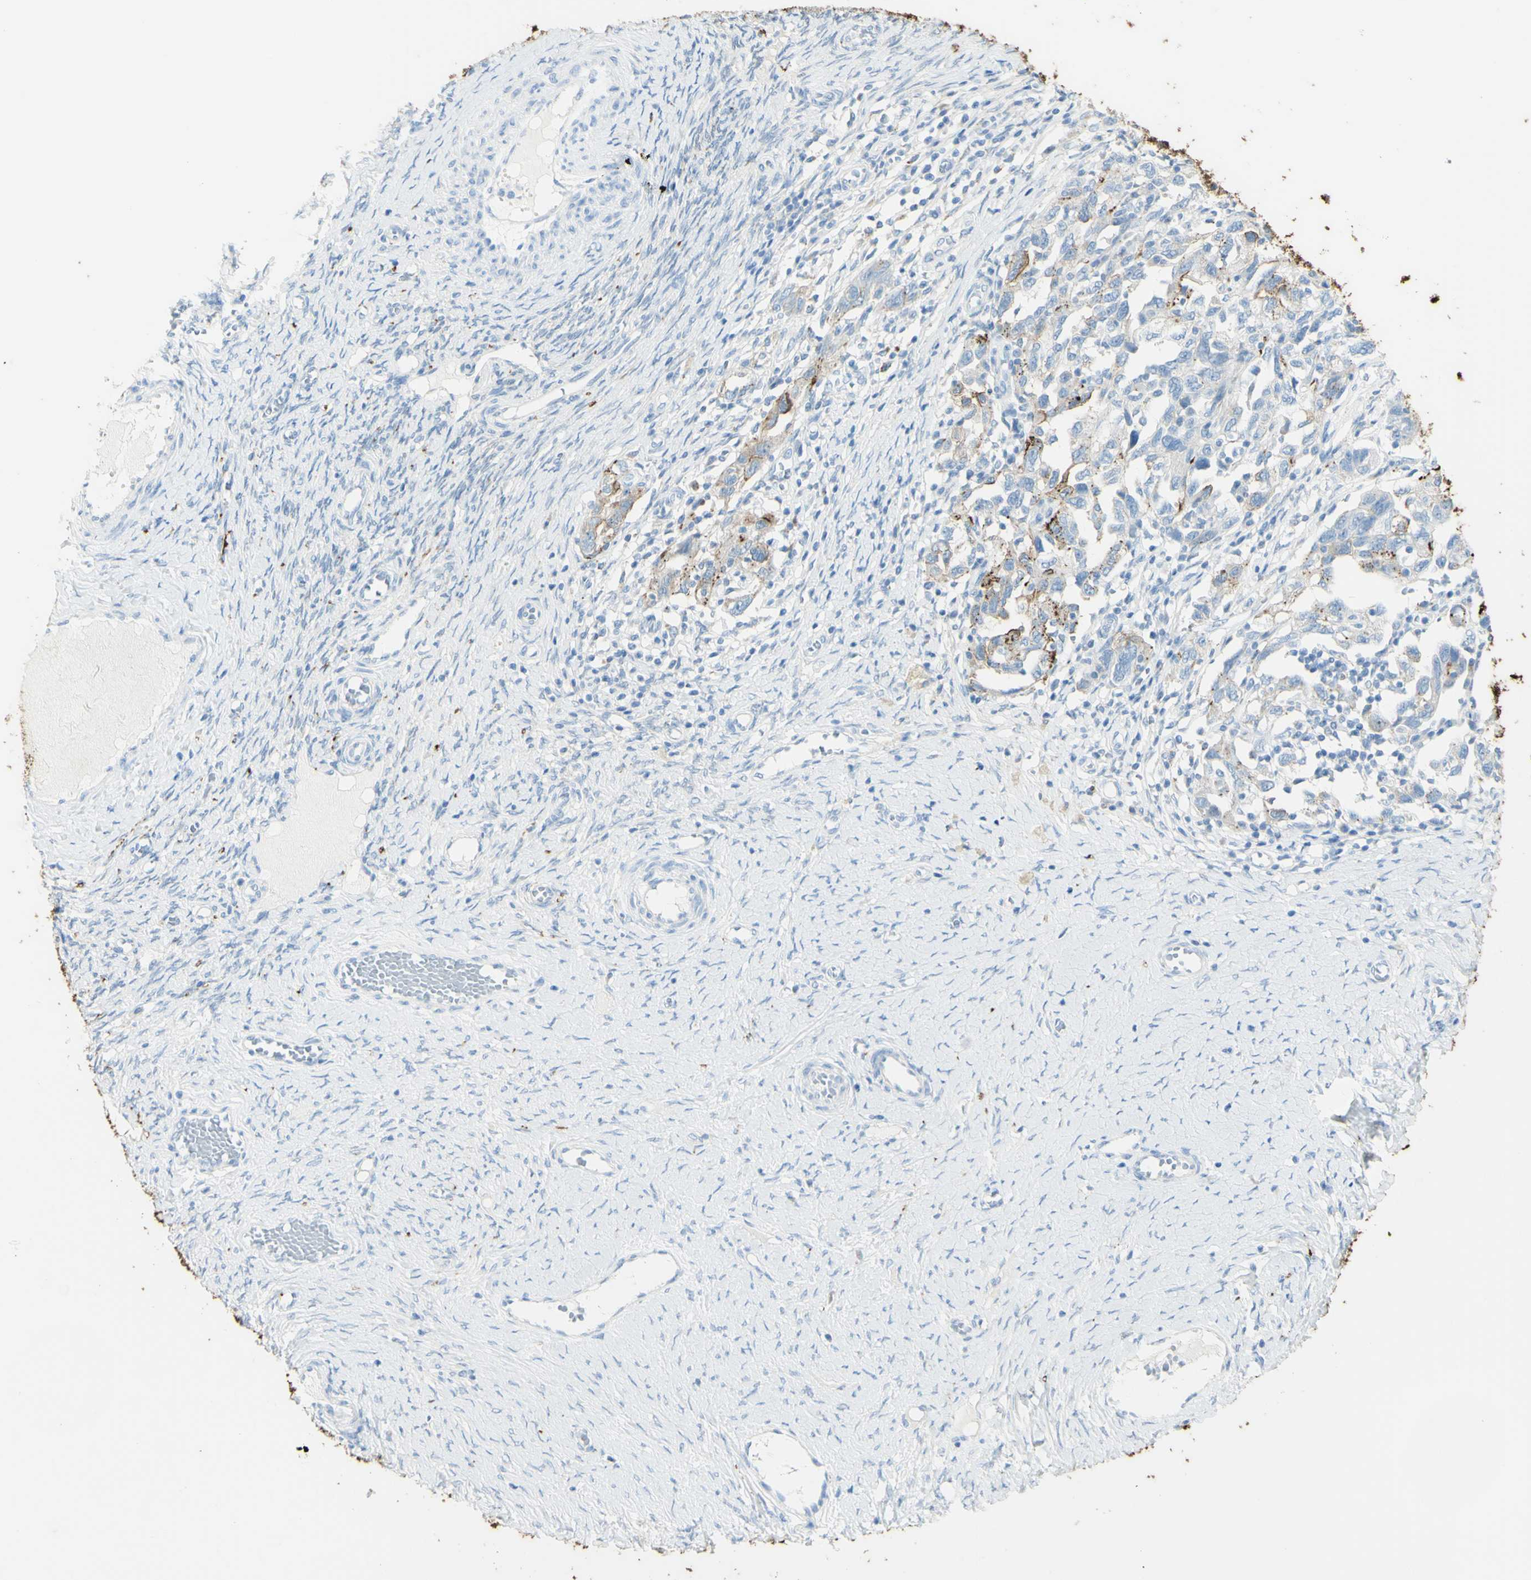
{"staining": {"intensity": "moderate", "quantity": "<25%", "location": "cytoplasmic/membranous"}, "tissue": "ovarian cancer", "cell_type": "Tumor cells", "image_type": "cancer", "snomed": [{"axis": "morphology", "description": "Carcinoma, NOS"}, {"axis": "morphology", "description": "Cystadenocarcinoma, serous, NOS"}, {"axis": "topography", "description": "Ovary"}], "caption": "The immunohistochemical stain highlights moderate cytoplasmic/membranous positivity in tumor cells of serous cystadenocarcinoma (ovarian) tissue. (brown staining indicates protein expression, while blue staining denotes nuclei).", "gene": "TSPAN1", "patient": {"sex": "female", "age": 69}}